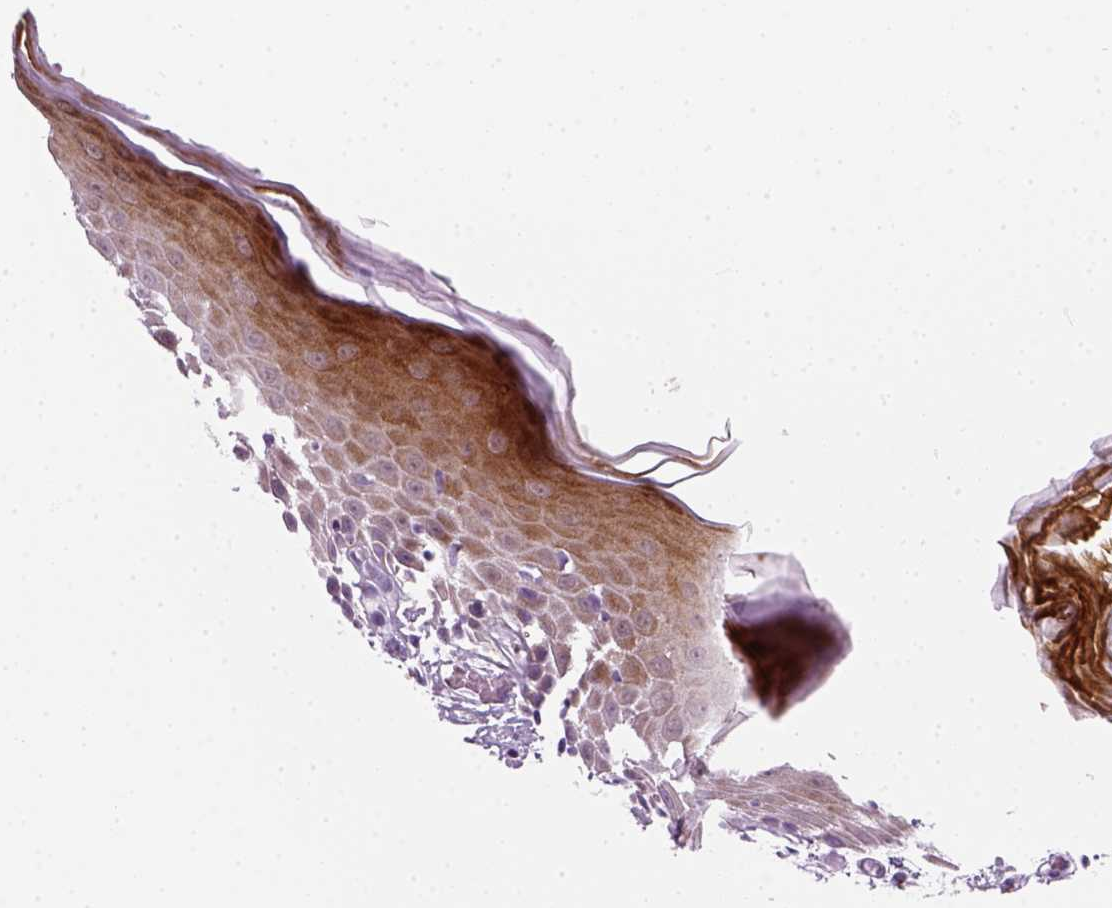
{"staining": {"intensity": "moderate", "quantity": "25%-75%", "location": "cytoplasmic/membranous"}, "tissue": "skin", "cell_type": "Epidermal cells", "image_type": "normal", "snomed": [{"axis": "morphology", "description": "Normal tissue, NOS"}, {"axis": "topography", "description": "Vulva"}], "caption": "Protein staining reveals moderate cytoplasmic/membranous staining in about 25%-75% of epidermal cells in normal skin.", "gene": "IL4", "patient": {"sex": "female", "age": 68}}